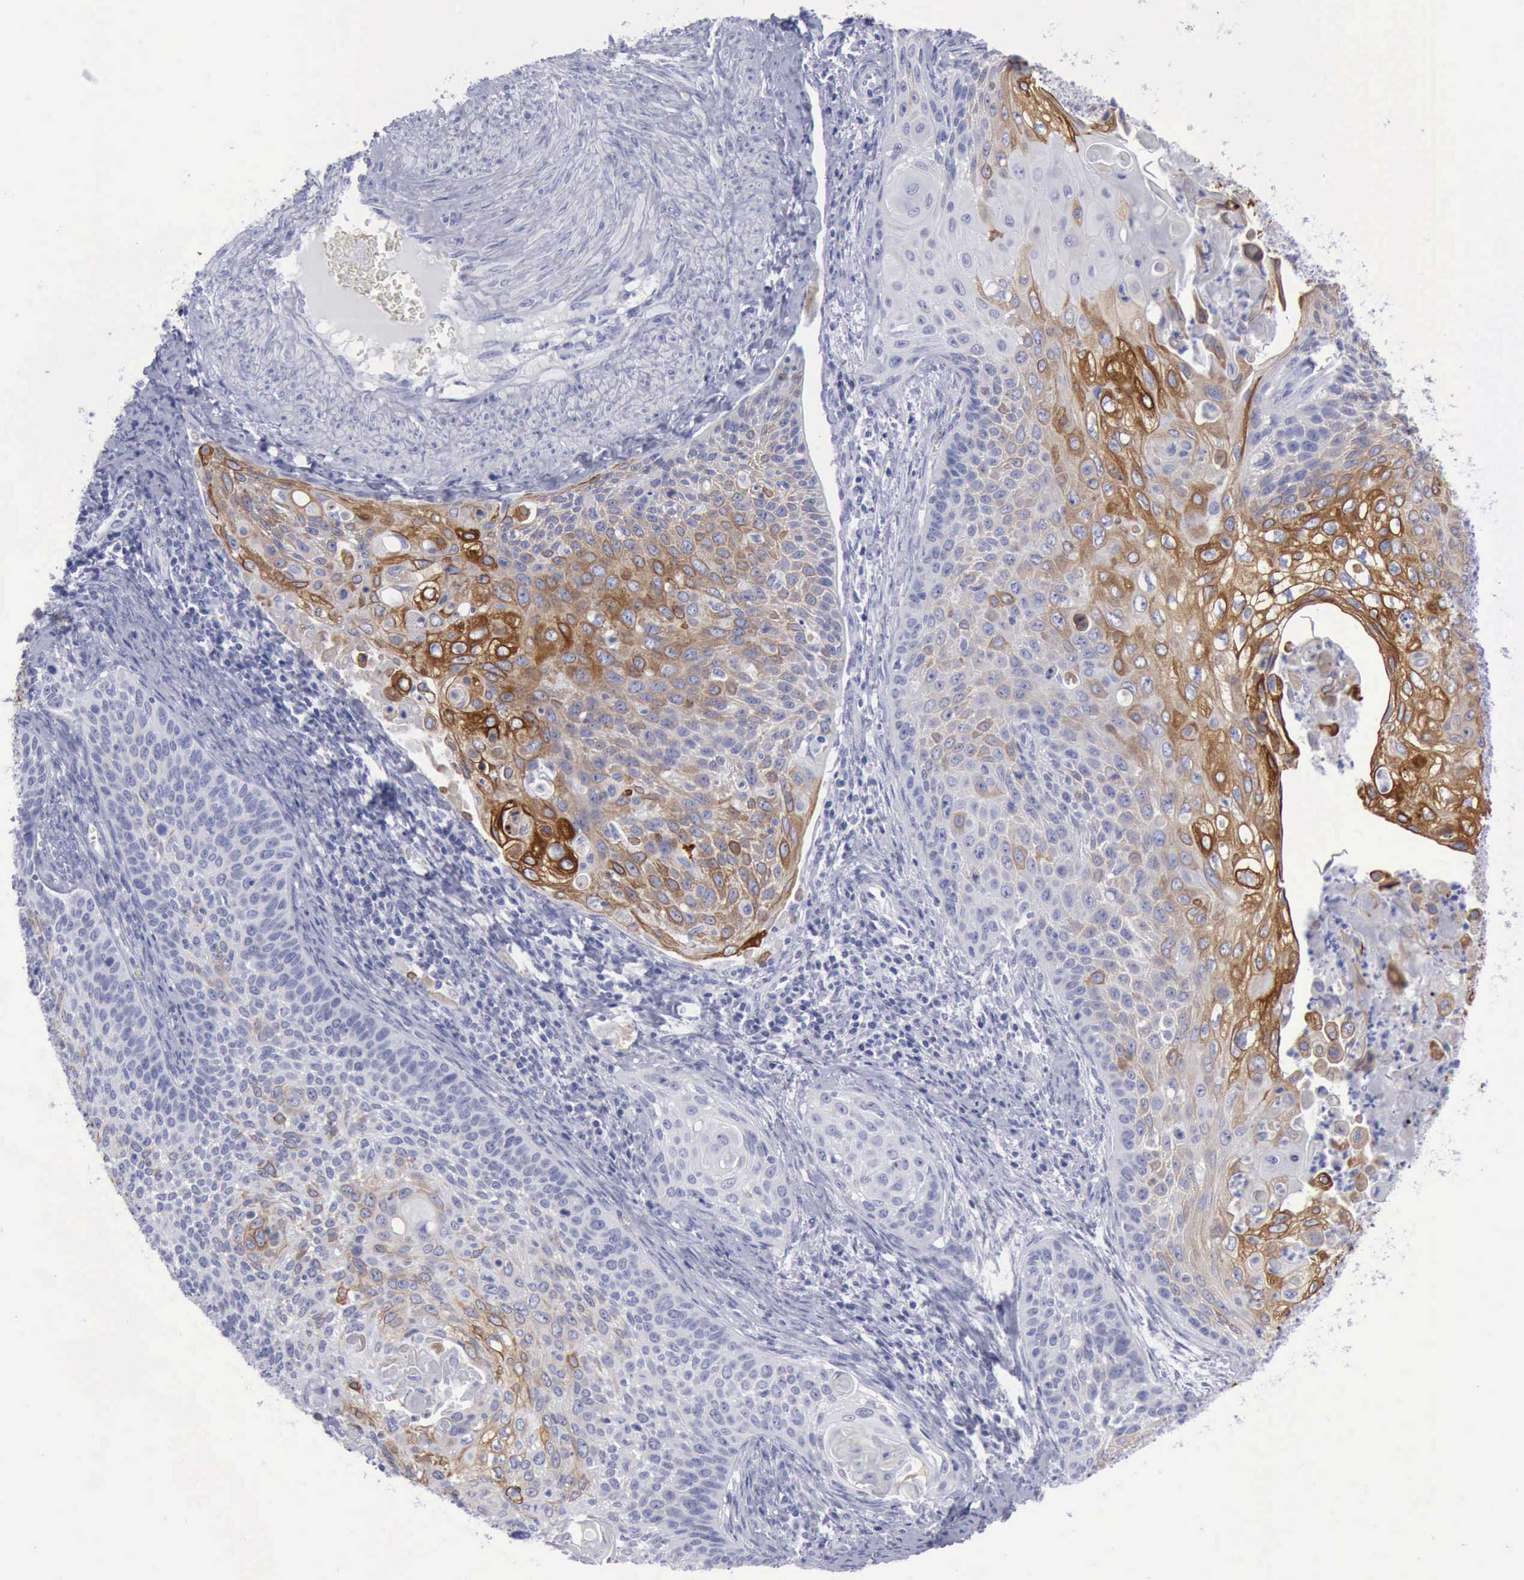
{"staining": {"intensity": "moderate", "quantity": "25%-75%", "location": "cytoplasmic/membranous"}, "tissue": "cervical cancer", "cell_type": "Tumor cells", "image_type": "cancer", "snomed": [{"axis": "morphology", "description": "Squamous cell carcinoma, NOS"}, {"axis": "topography", "description": "Cervix"}], "caption": "Human cervical cancer (squamous cell carcinoma) stained with a protein marker reveals moderate staining in tumor cells.", "gene": "KRT13", "patient": {"sex": "female", "age": 33}}